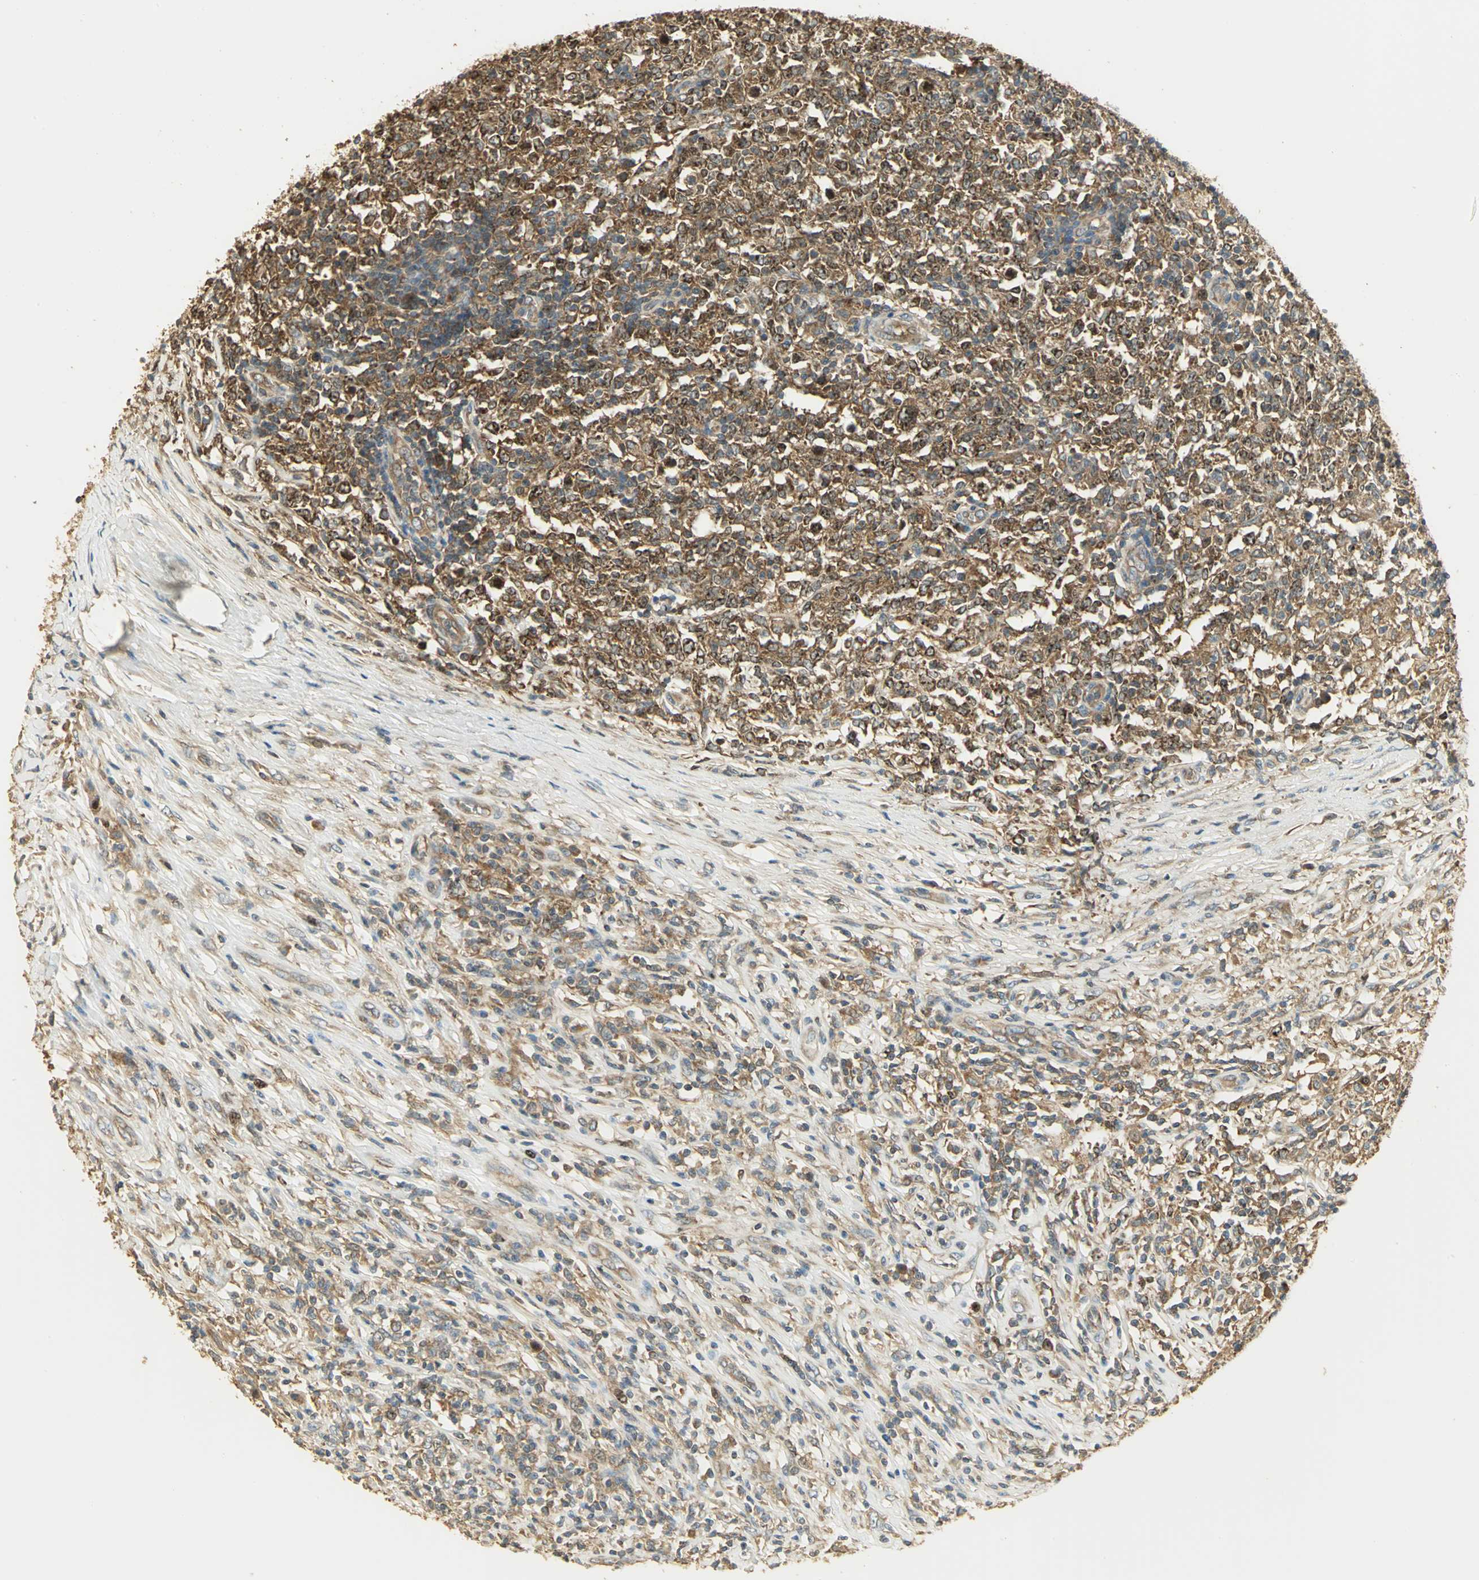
{"staining": {"intensity": "strong", "quantity": ">75%", "location": "cytoplasmic/membranous"}, "tissue": "lymphoma", "cell_type": "Tumor cells", "image_type": "cancer", "snomed": [{"axis": "morphology", "description": "Malignant lymphoma, non-Hodgkin's type, High grade"}, {"axis": "topography", "description": "Lymph node"}], "caption": "Tumor cells exhibit high levels of strong cytoplasmic/membranous expression in approximately >75% of cells in lymphoma.", "gene": "RARS1", "patient": {"sex": "female", "age": 84}}